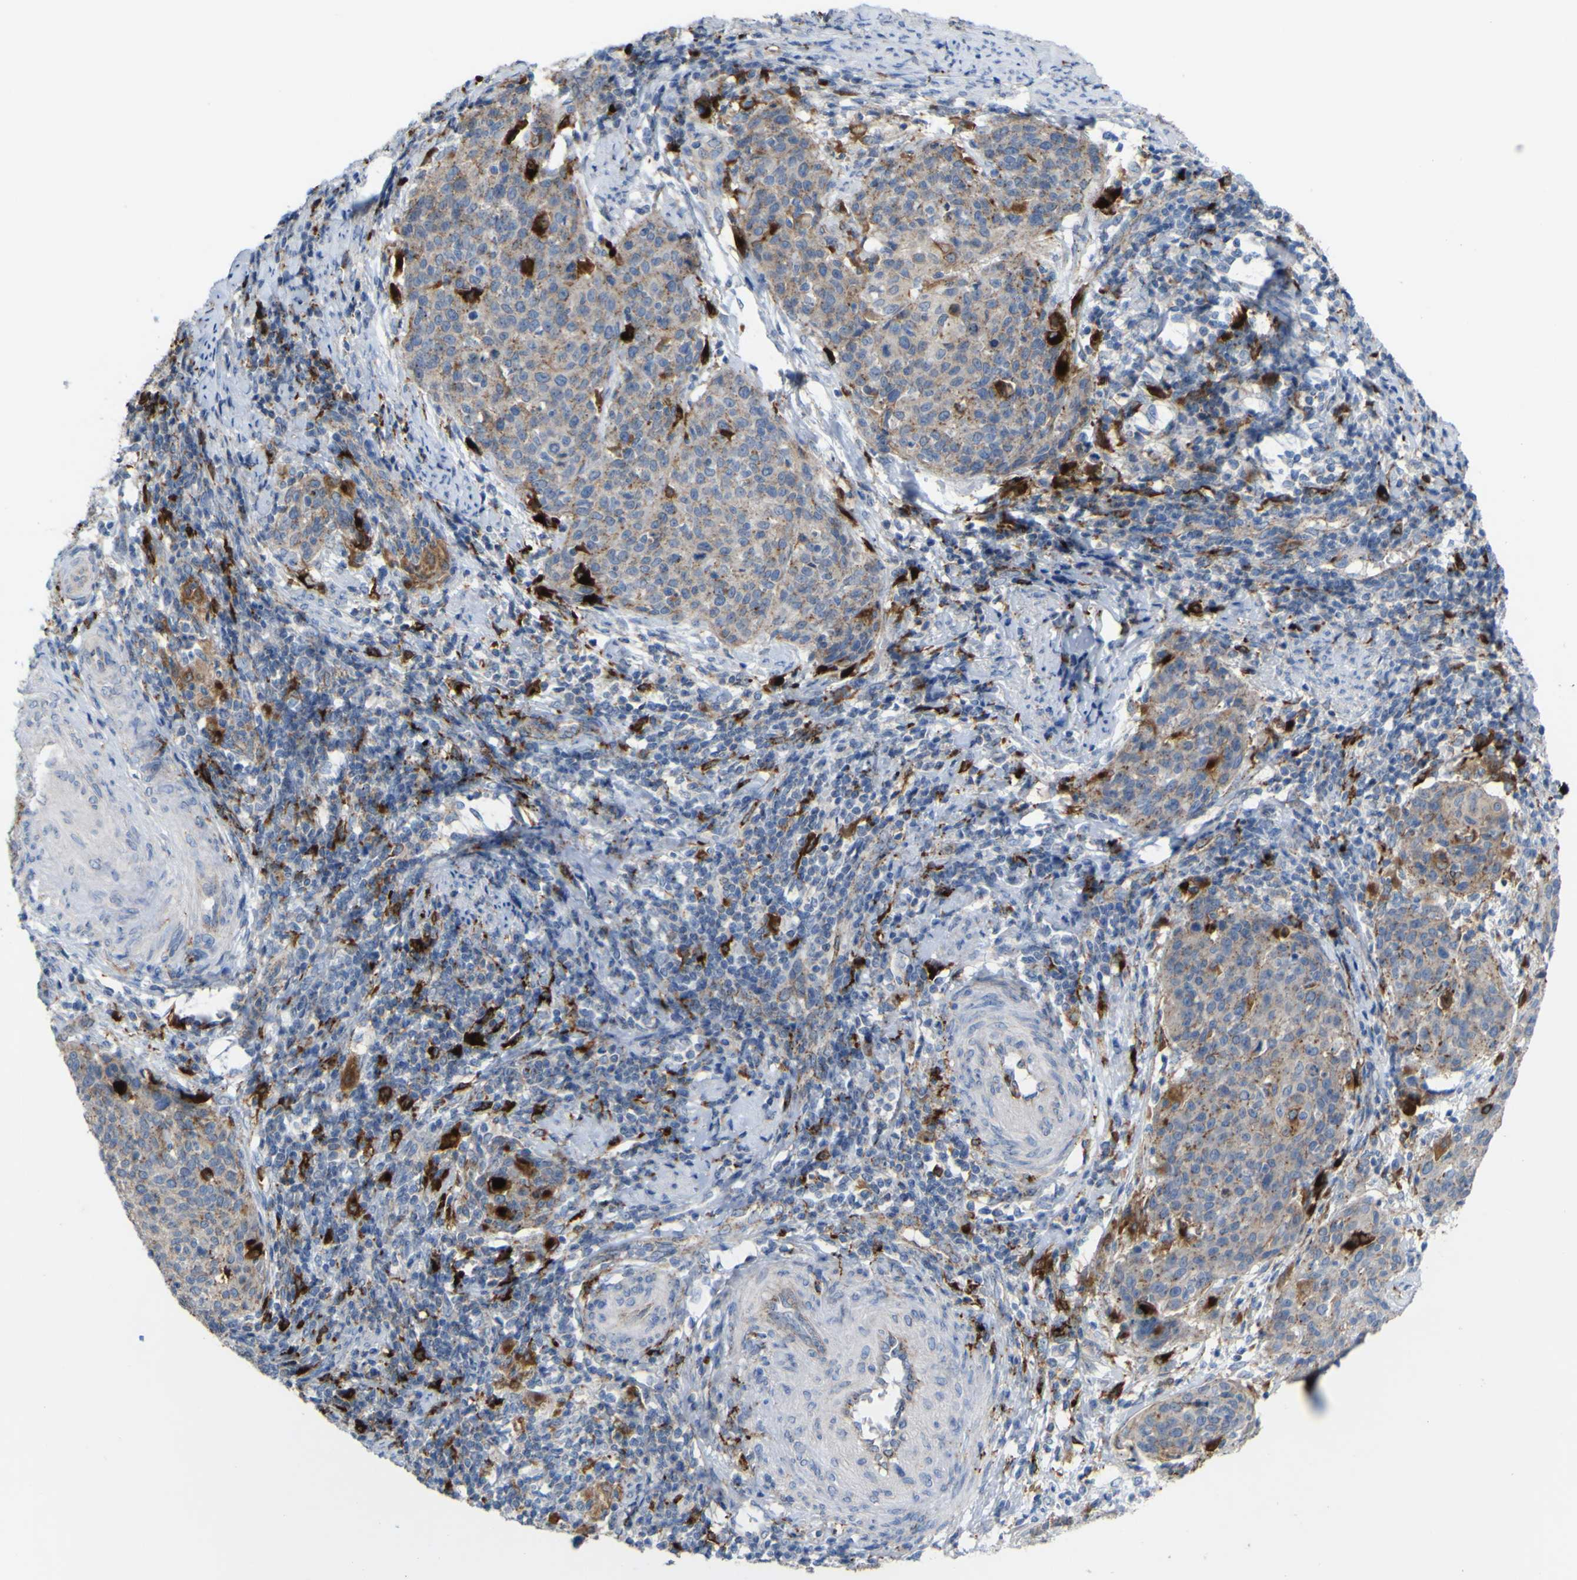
{"staining": {"intensity": "weak", "quantity": "25%-75%", "location": "cytoplasmic/membranous"}, "tissue": "cervical cancer", "cell_type": "Tumor cells", "image_type": "cancer", "snomed": [{"axis": "morphology", "description": "Squamous cell carcinoma, NOS"}, {"axis": "topography", "description": "Cervix"}], "caption": "A high-resolution micrograph shows immunohistochemistry (IHC) staining of squamous cell carcinoma (cervical), which reveals weak cytoplasmic/membranous expression in about 25%-75% of tumor cells.", "gene": "PLD3", "patient": {"sex": "female", "age": 38}}